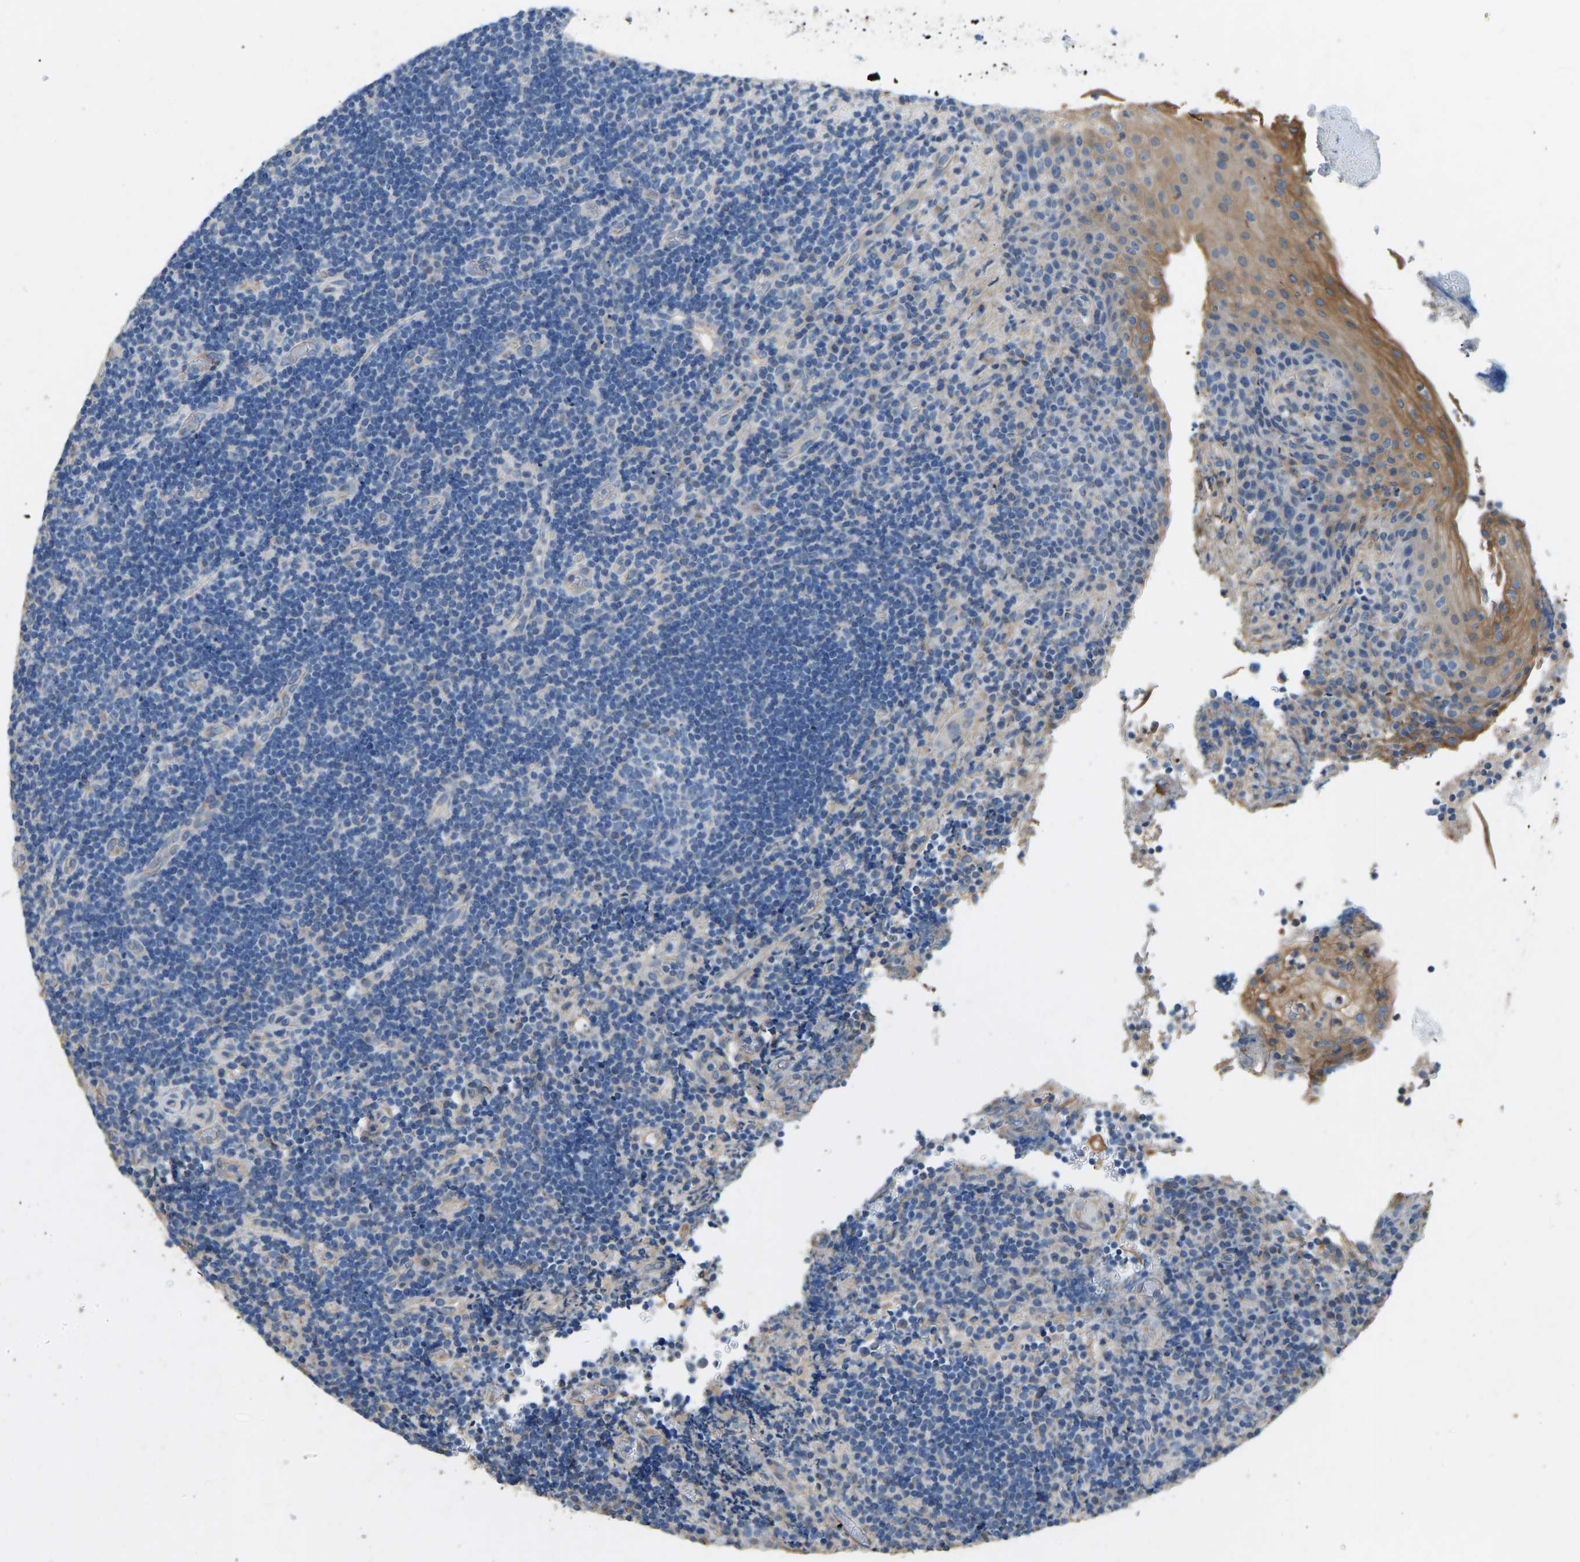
{"staining": {"intensity": "negative", "quantity": "none", "location": "none"}, "tissue": "lymphoma", "cell_type": "Tumor cells", "image_type": "cancer", "snomed": [{"axis": "morphology", "description": "Malignant lymphoma, non-Hodgkin's type, High grade"}, {"axis": "topography", "description": "Tonsil"}], "caption": "There is no significant staining in tumor cells of lymphoma. (Immunohistochemistry (ihc), brightfield microscopy, high magnification).", "gene": "TECTA", "patient": {"sex": "female", "age": 36}}